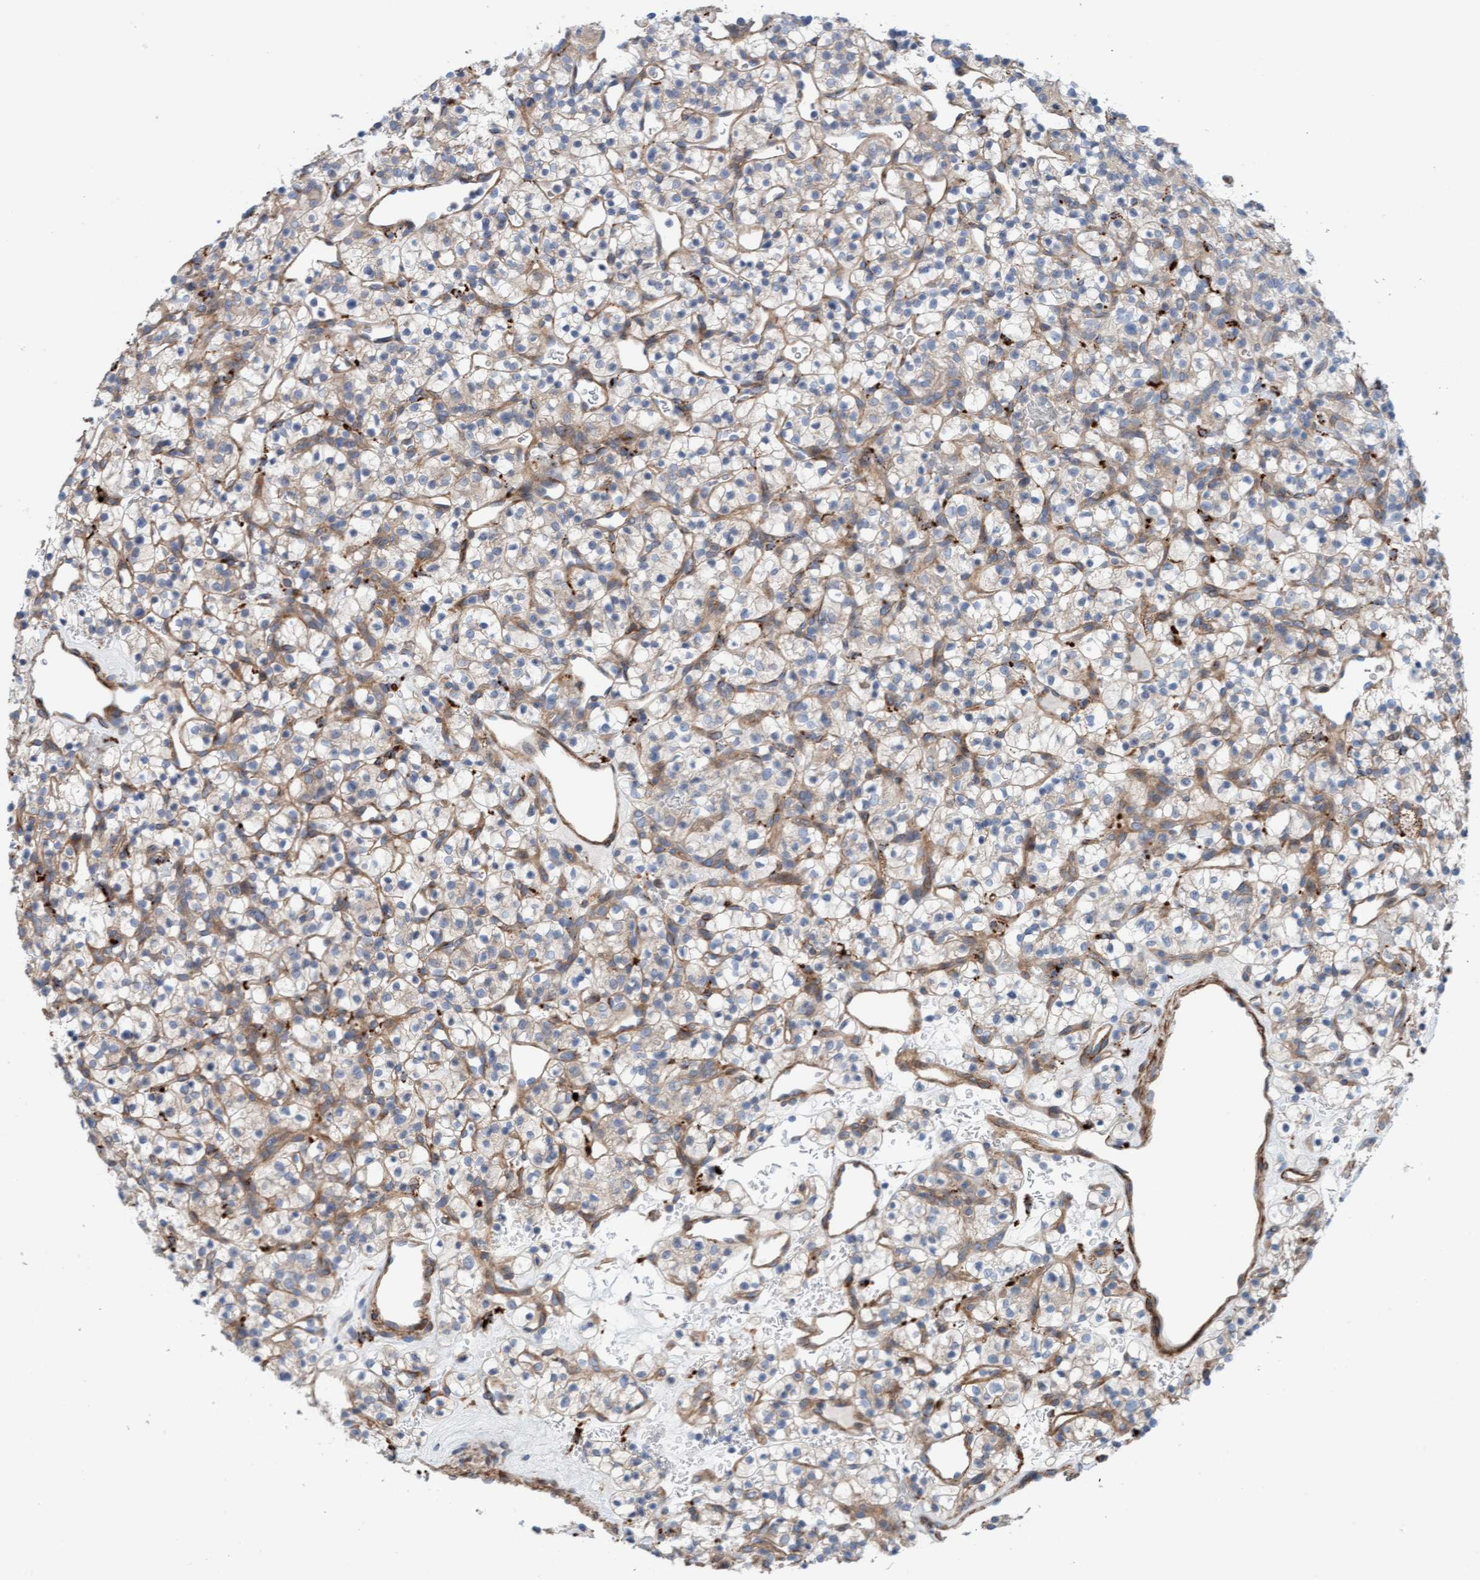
{"staining": {"intensity": "weak", "quantity": "25%-75%", "location": "cytoplasmic/membranous"}, "tissue": "renal cancer", "cell_type": "Tumor cells", "image_type": "cancer", "snomed": [{"axis": "morphology", "description": "Adenocarcinoma, NOS"}, {"axis": "topography", "description": "Kidney"}], "caption": "Tumor cells demonstrate low levels of weak cytoplasmic/membranous expression in about 25%-75% of cells in adenocarcinoma (renal).", "gene": "CDK5RAP3", "patient": {"sex": "female", "age": 57}}